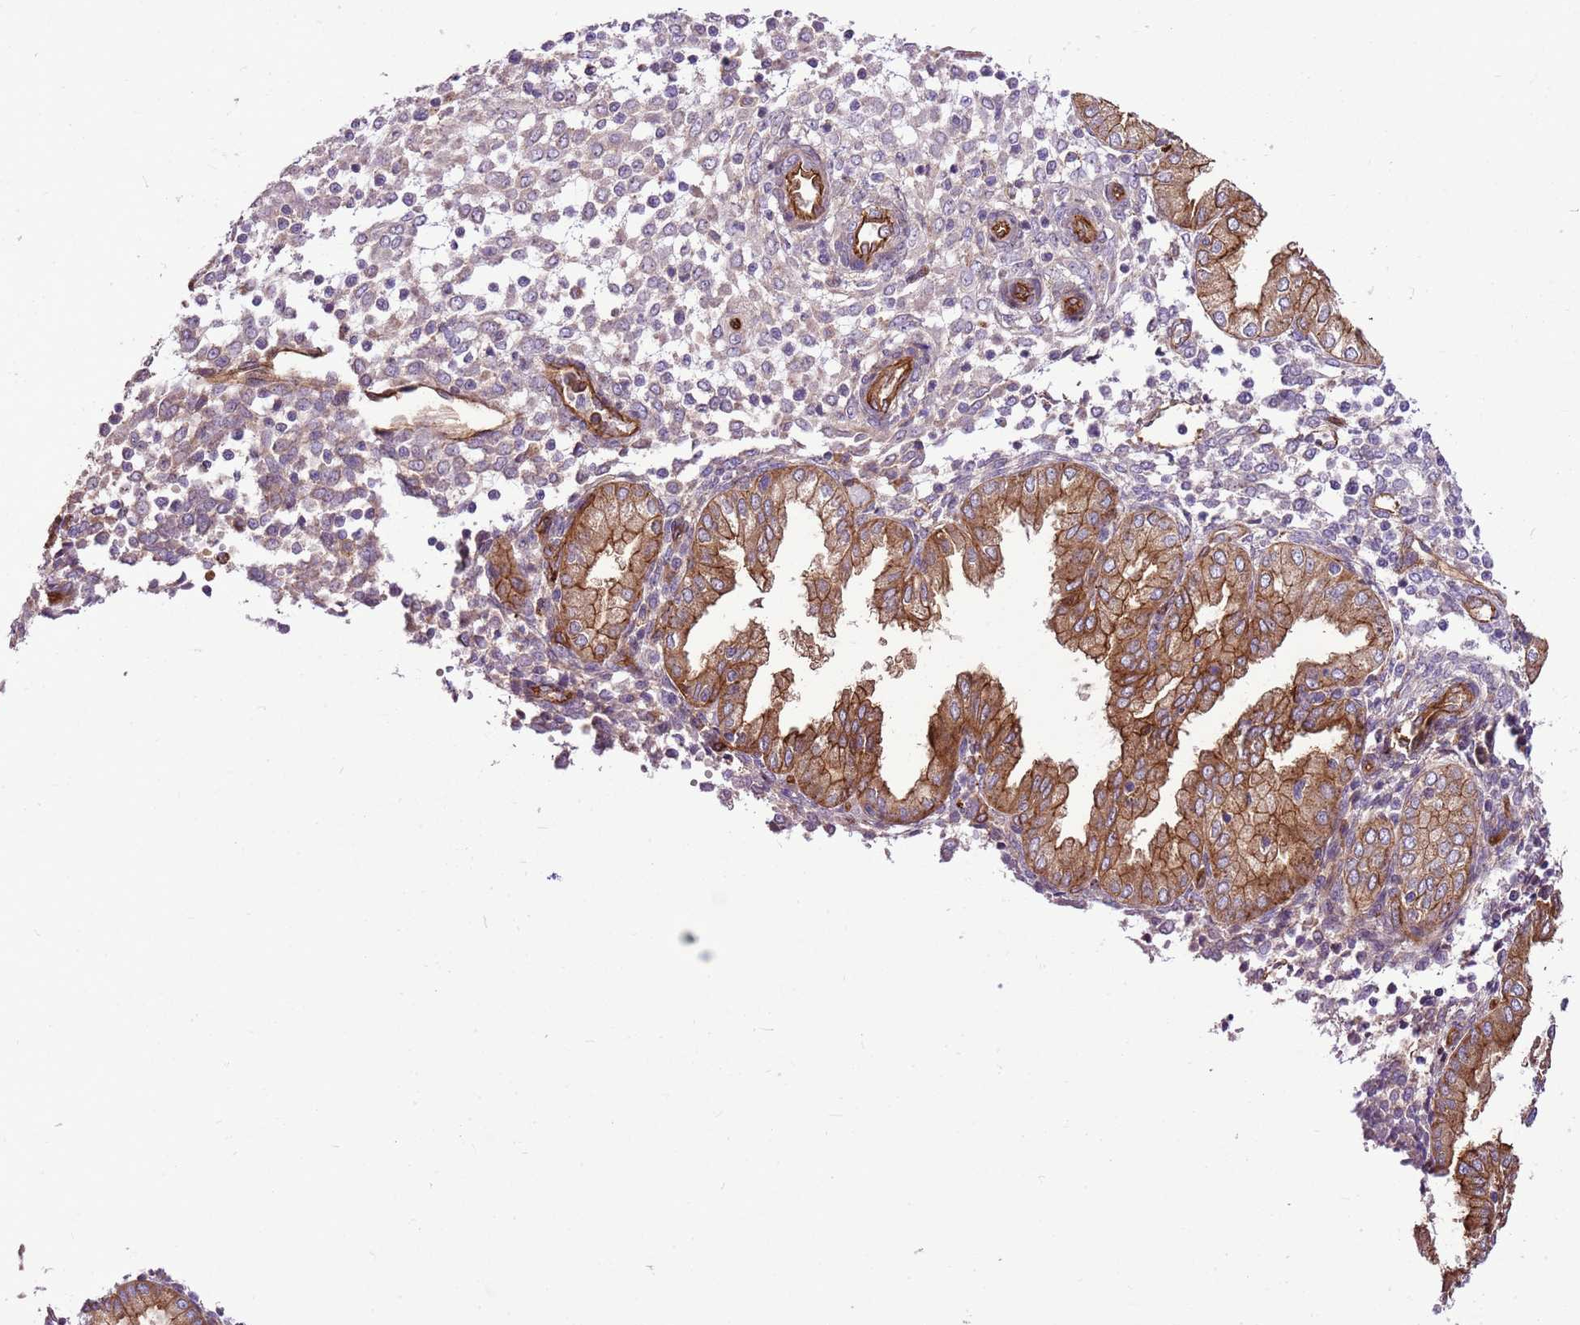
{"staining": {"intensity": "negative", "quantity": "none", "location": "none"}, "tissue": "endometrium", "cell_type": "Cells in endometrial stroma", "image_type": "normal", "snomed": [{"axis": "morphology", "description": "Normal tissue, NOS"}, {"axis": "topography", "description": "Endometrium"}], "caption": "Immunohistochemistry of benign endometrium reveals no expression in cells in endometrial stroma.", "gene": "ZNF827", "patient": {"sex": "female", "age": 53}}